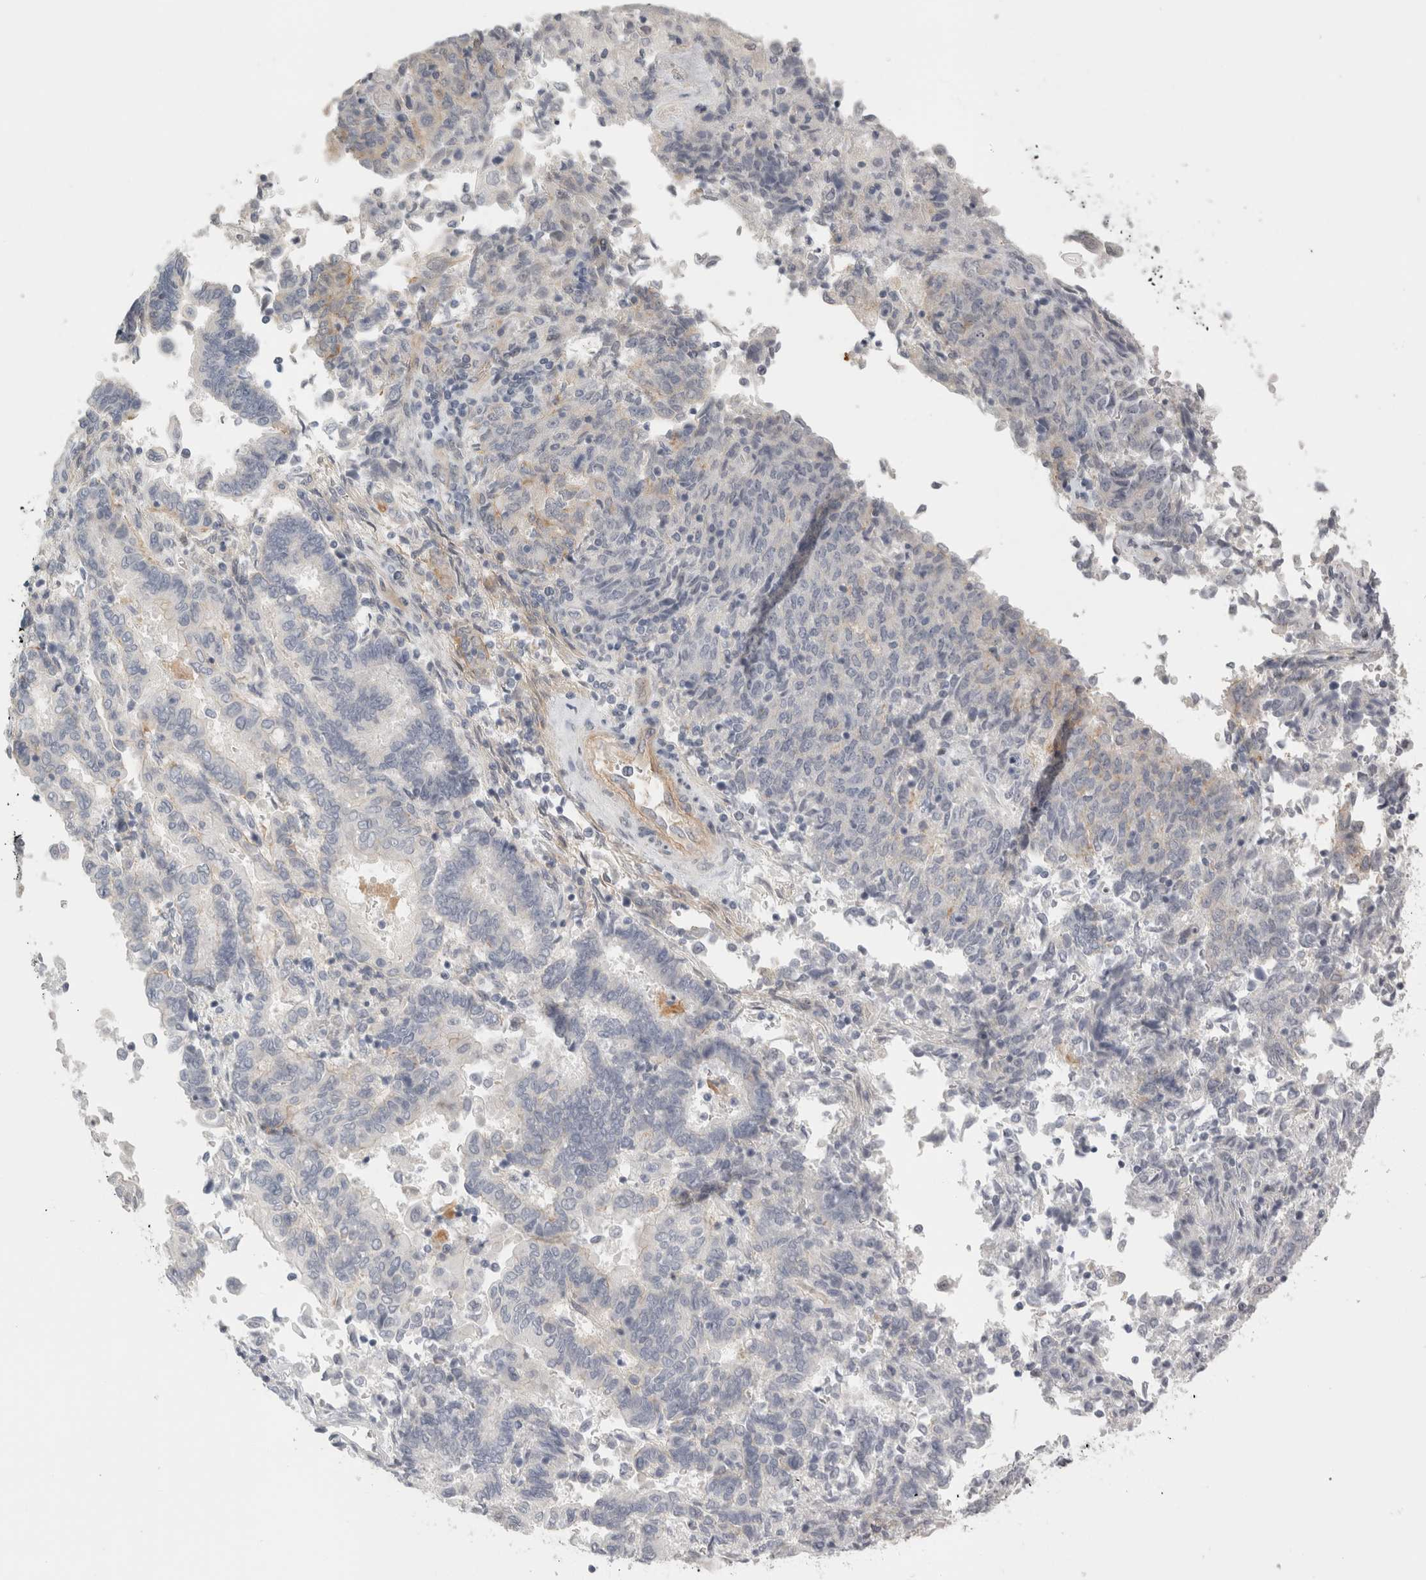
{"staining": {"intensity": "negative", "quantity": "none", "location": "none"}, "tissue": "endometrial cancer", "cell_type": "Tumor cells", "image_type": "cancer", "snomed": [{"axis": "morphology", "description": "Adenocarcinoma, NOS"}, {"axis": "topography", "description": "Endometrium"}], "caption": "Endometrial cancer (adenocarcinoma) was stained to show a protein in brown. There is no significant expression in tumor cells.", "gene": "FBLIM1", "patient": {"sex": "female", "age": 80}}